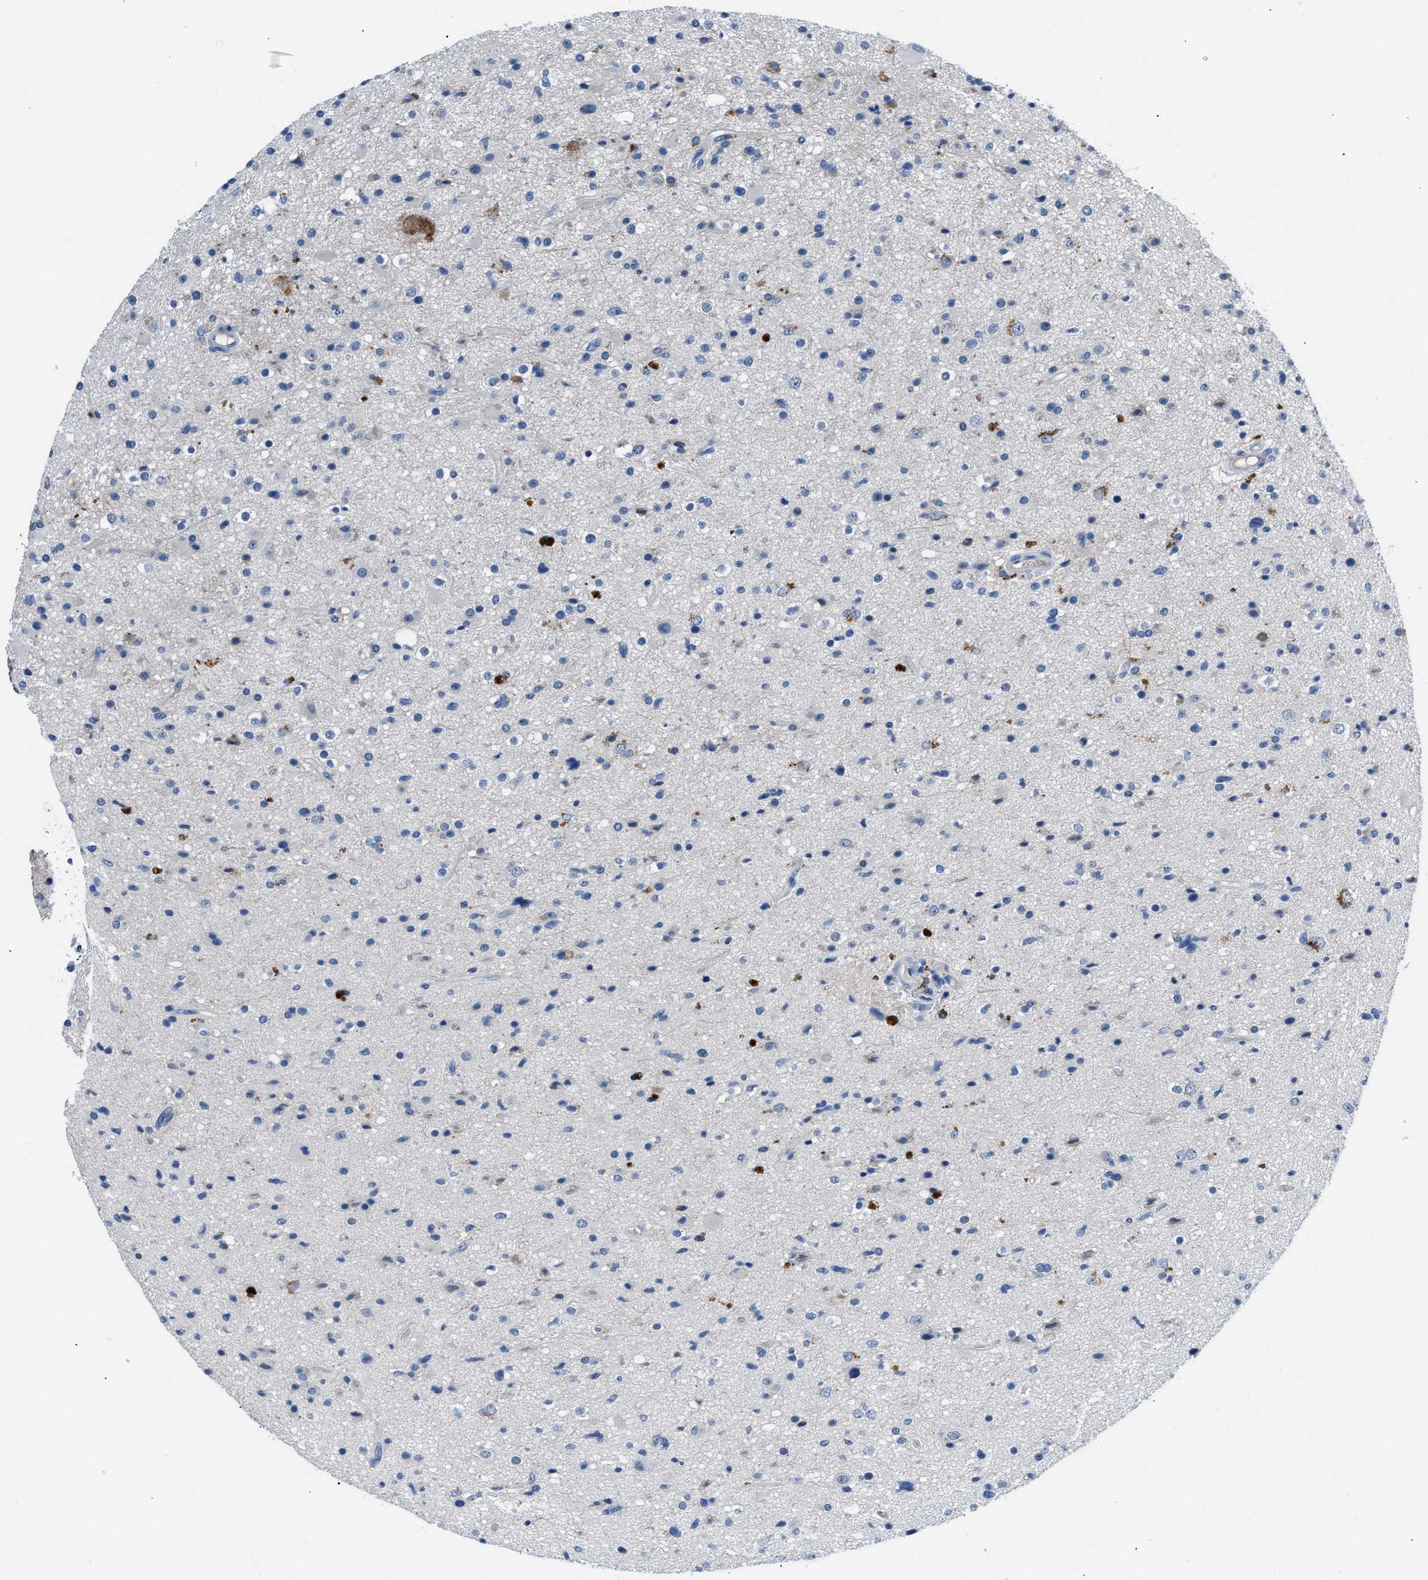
{"staining": {"intensity": "negative", "quantity": "none", "location": "none"}, "tissue": "glioma", "cell_type": "Tumor cells", "image_type": "cancer", "snomed": [{"axis": "morphology", "description": "Glioma, malignant, High grade"}, {"axis": "topography", "description": "Brain"}], "caption": "IHC photomicrograph of neoplastic tissue: human glioma stained with DAB (3,3'-diaminobenzidine) displays no significant protein staining in tumor cells. (Stains: DAB IHC with hematoxylin counter stain, Microscopy: brightfield microscopy at high magnification).", "gene": "DNAAF5", "patient": {"sex": "male", "age": 33}}